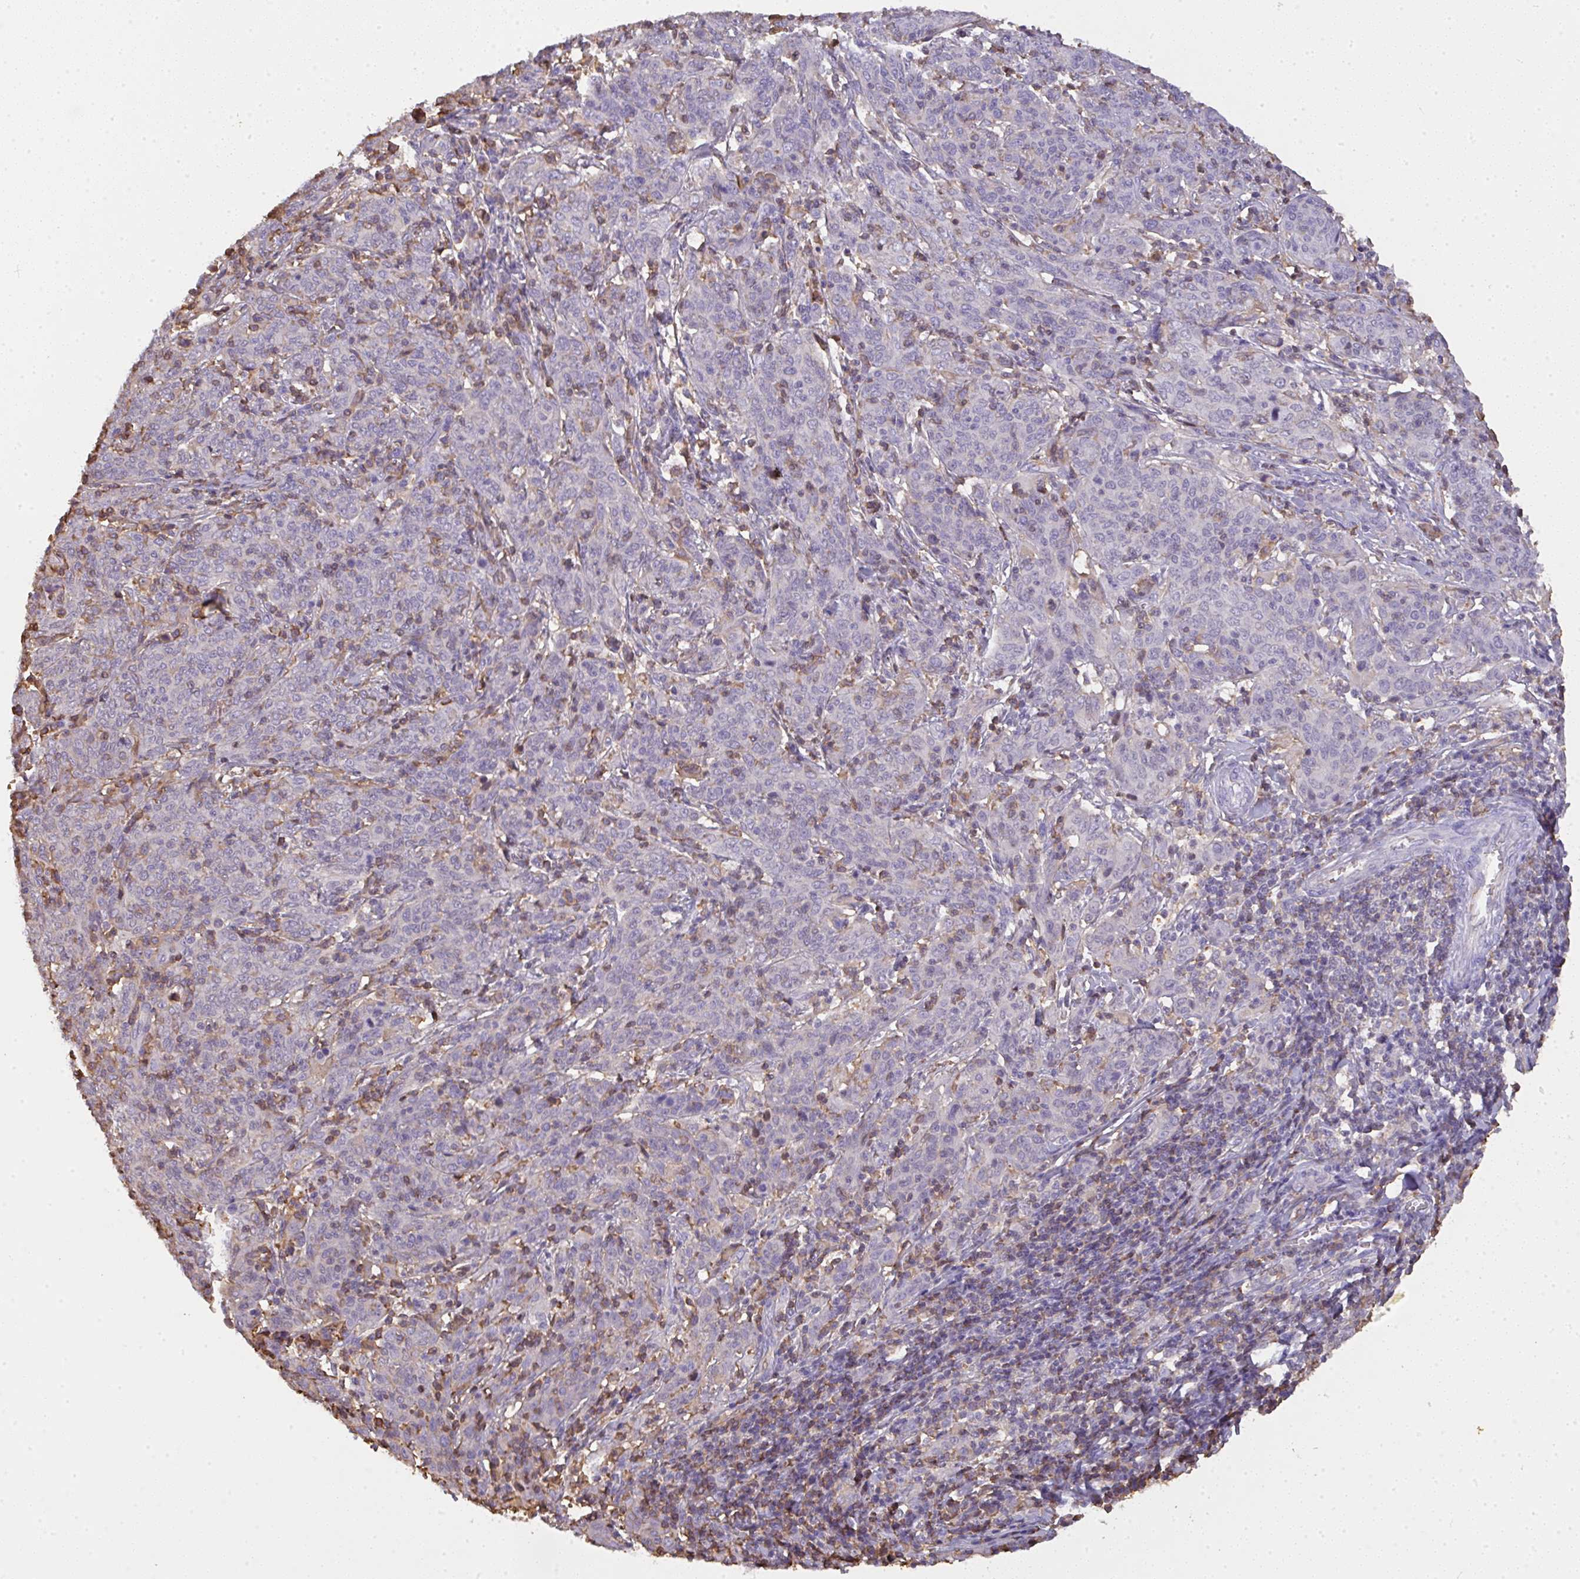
{"staining": {"intensity": "negative", "quantity": "none", "location": "none"}, "tissue": "cervical cancer", "cell_type": "Tumor cells", "image_type": "cancer", "snomed": [{"axis": "morphology", "description": "Squamous cell carcinoma, NOS"}, {"axis": "topography", "description": "Cervix"}], "caption": "A histopathology image of cervical squamous cell carcinoma stained for a protein reveals no brown staining in tumor cells.", "gene": "SMYD5", "patient": {"sex": "female", "age": 67}}